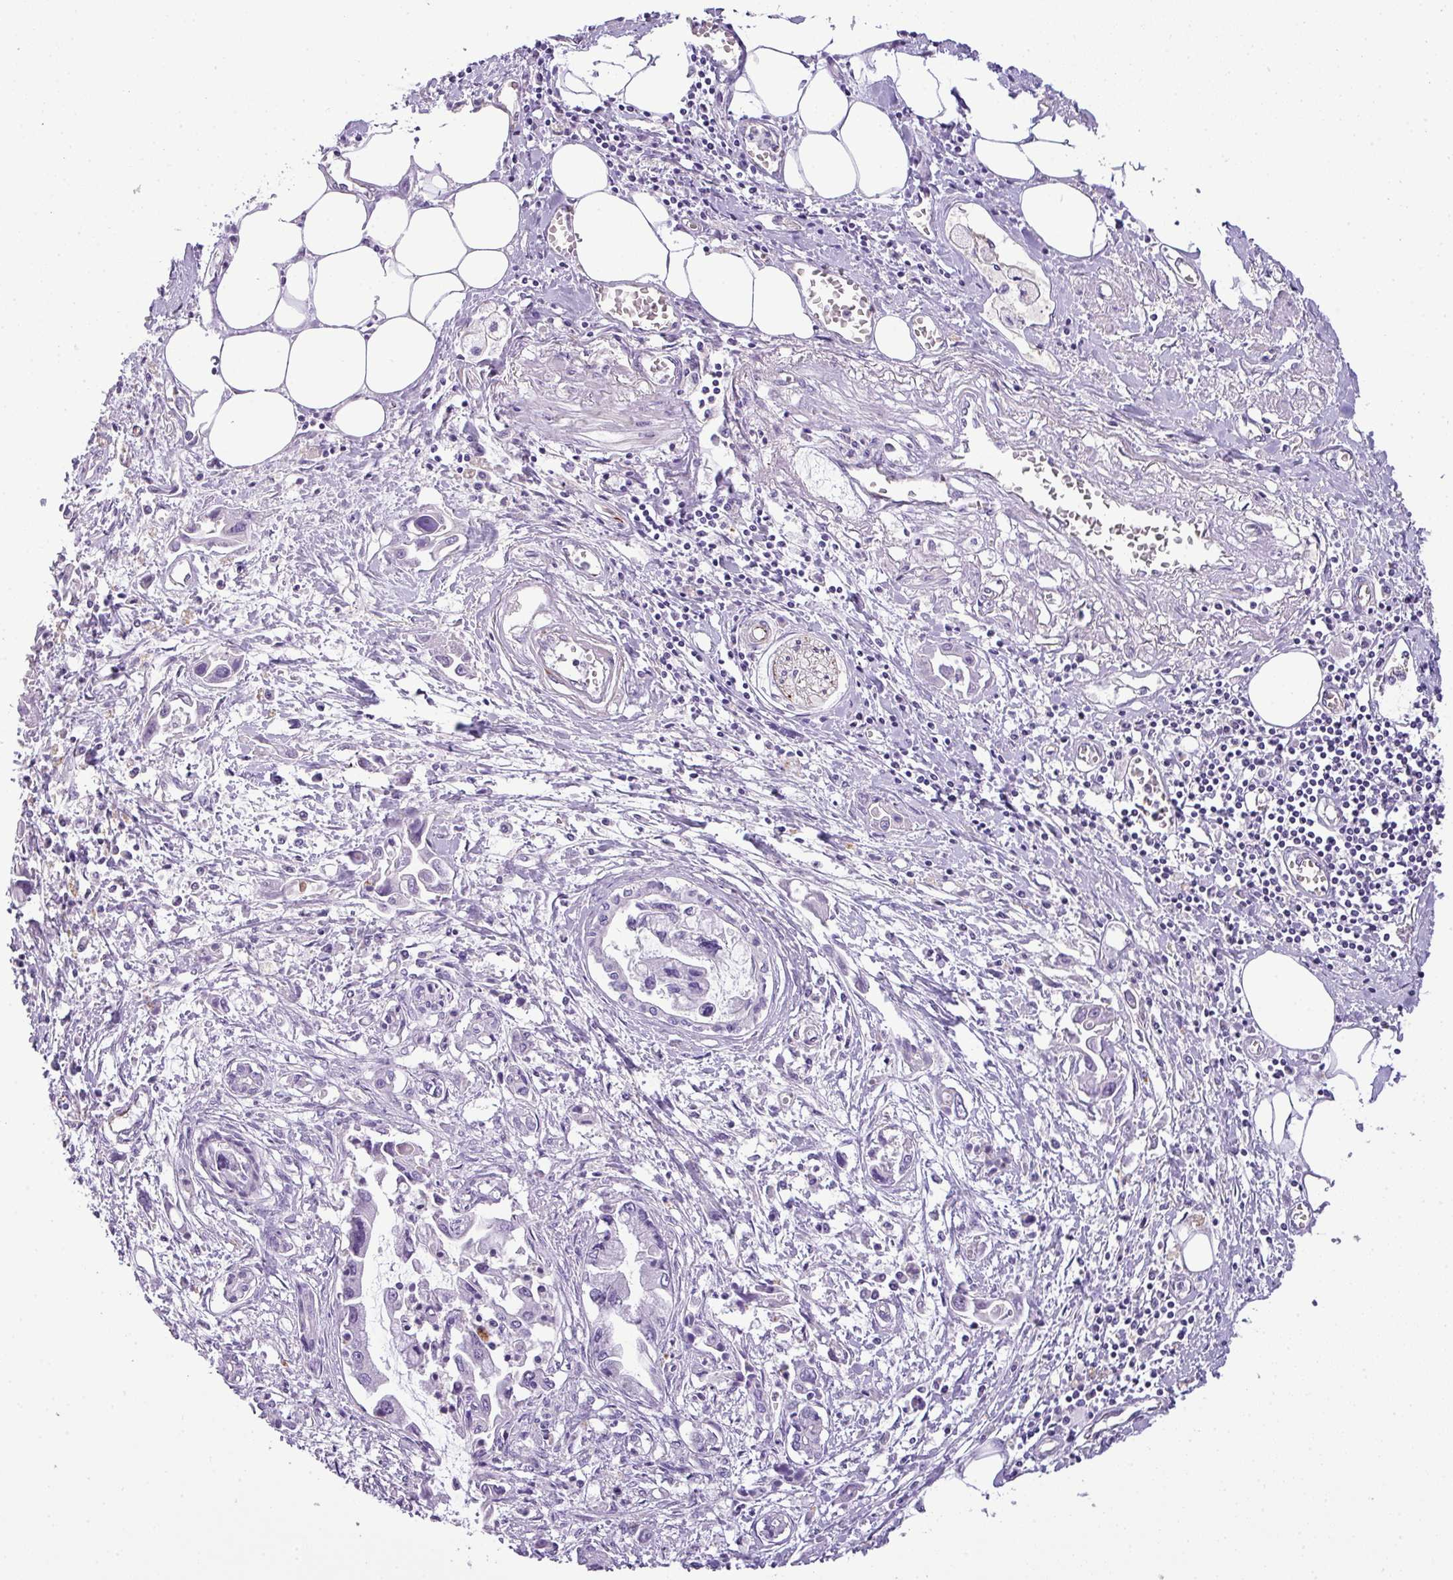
{"staining": {"intensity": "negative", "quantity": "none", "location": "none"}, "tissue": "pancreatic cancer", "cell_type": "Tumor cells", "image_type": "cancer", "snomed": [{"axis": "morphology", "description": "Adenocarcinoma, NOS"}, {"axis": "topography", "description": "Pancreas"}], "caption": "IHC of adenocarcinoma (pancreatic) exhibits no positivity in tumor cells.", "gene": "ENSG00000273748", "patient": {"sex": "male", "age": 84}}